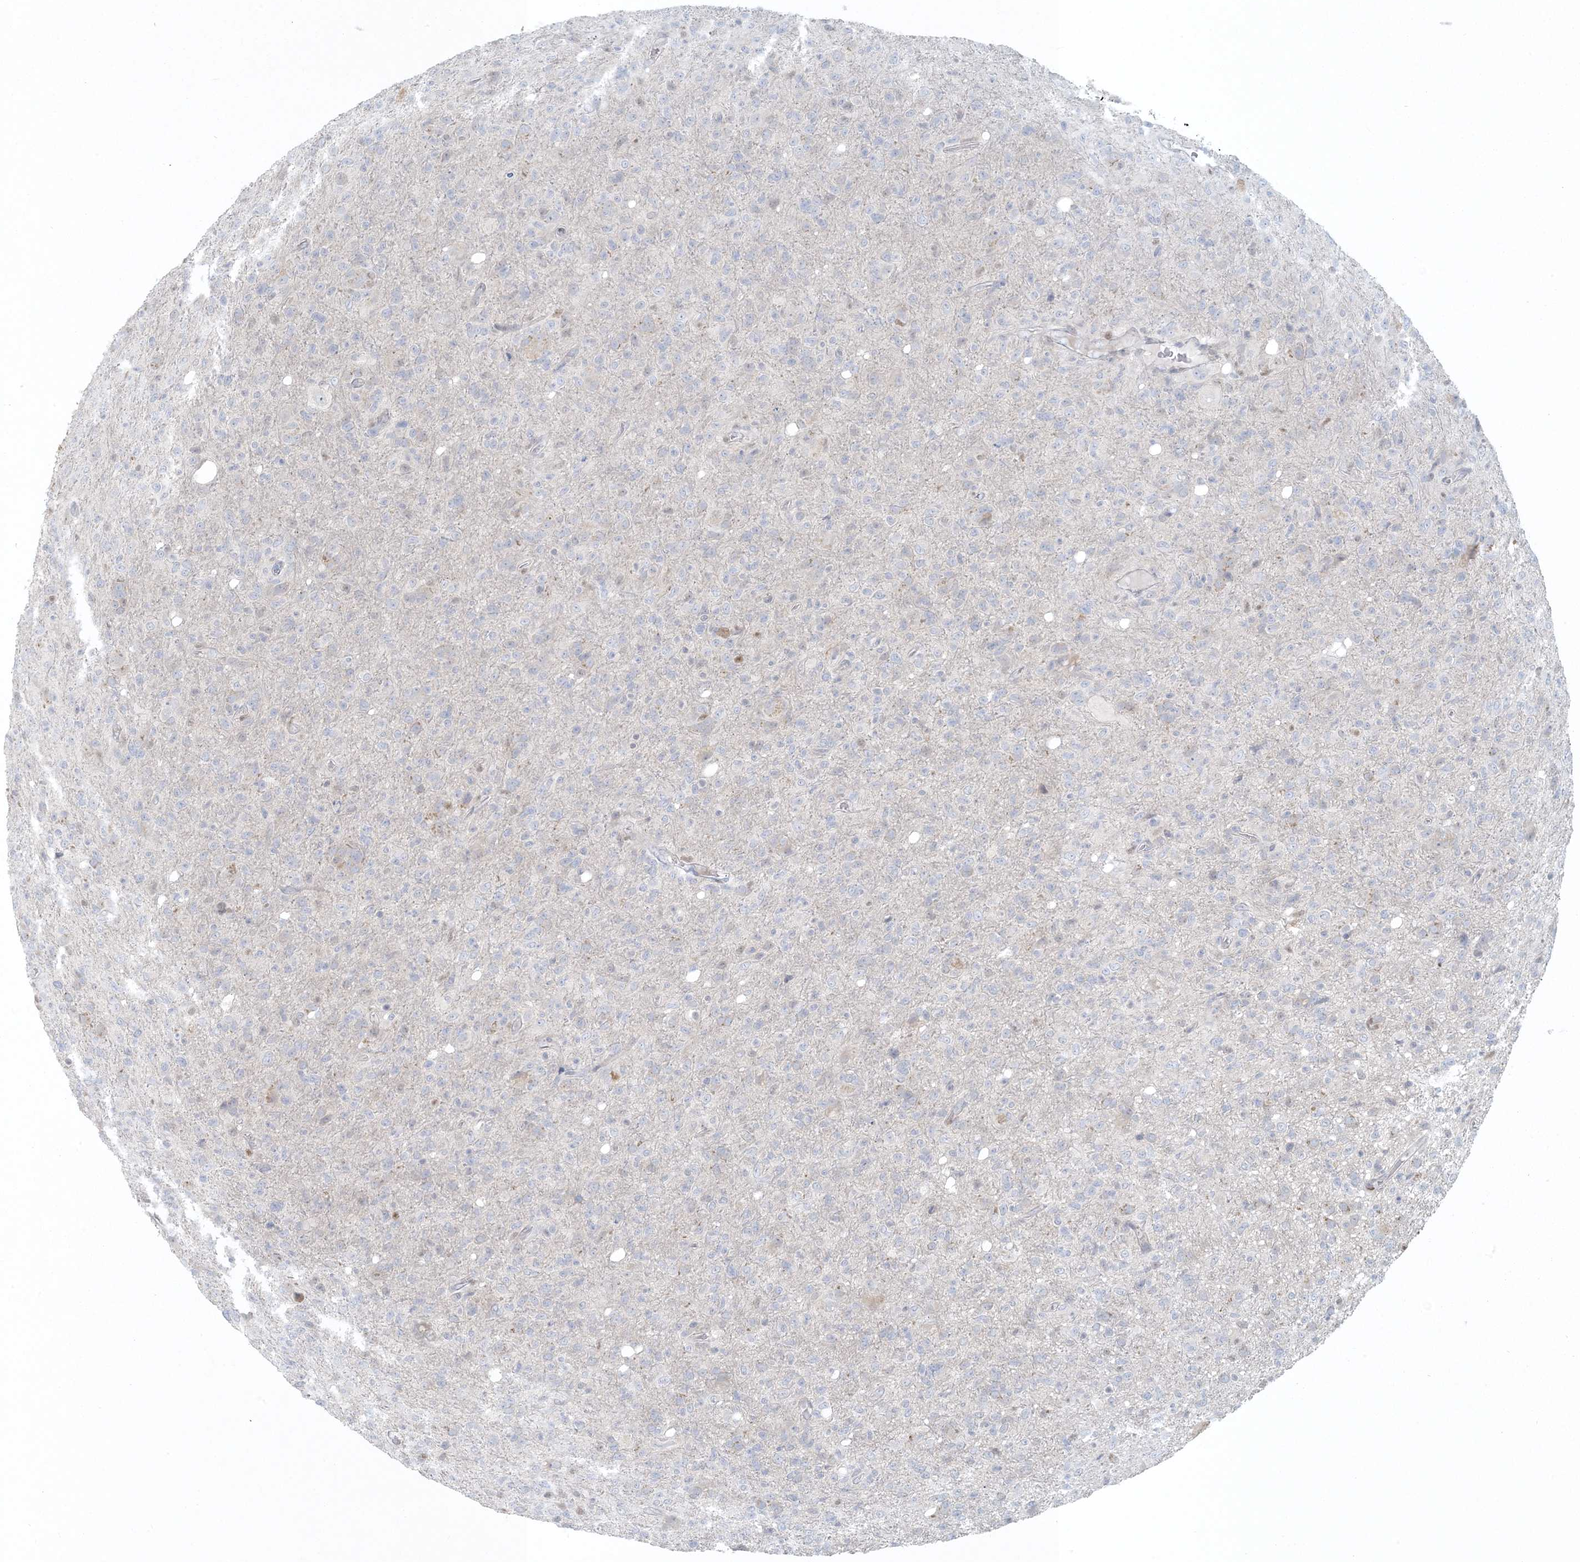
{"staining": {"intensity": "negative", "quantity": "none", "location": "none"}, "tissue": "glioma", "cell_type": "Tumor cells", "image_type": "cancer", "snomed": [{"axis": "morphology", "description": "Glioma, malignant, High grade"}, {"axis": "topography", "description": "Brain"}], "caption": "Image shows no significant protein staining in tumor cells of malignant high-grade glioma.", "gene": "CTDNEP1", "patient": {"sex": "female", "age": 57}}